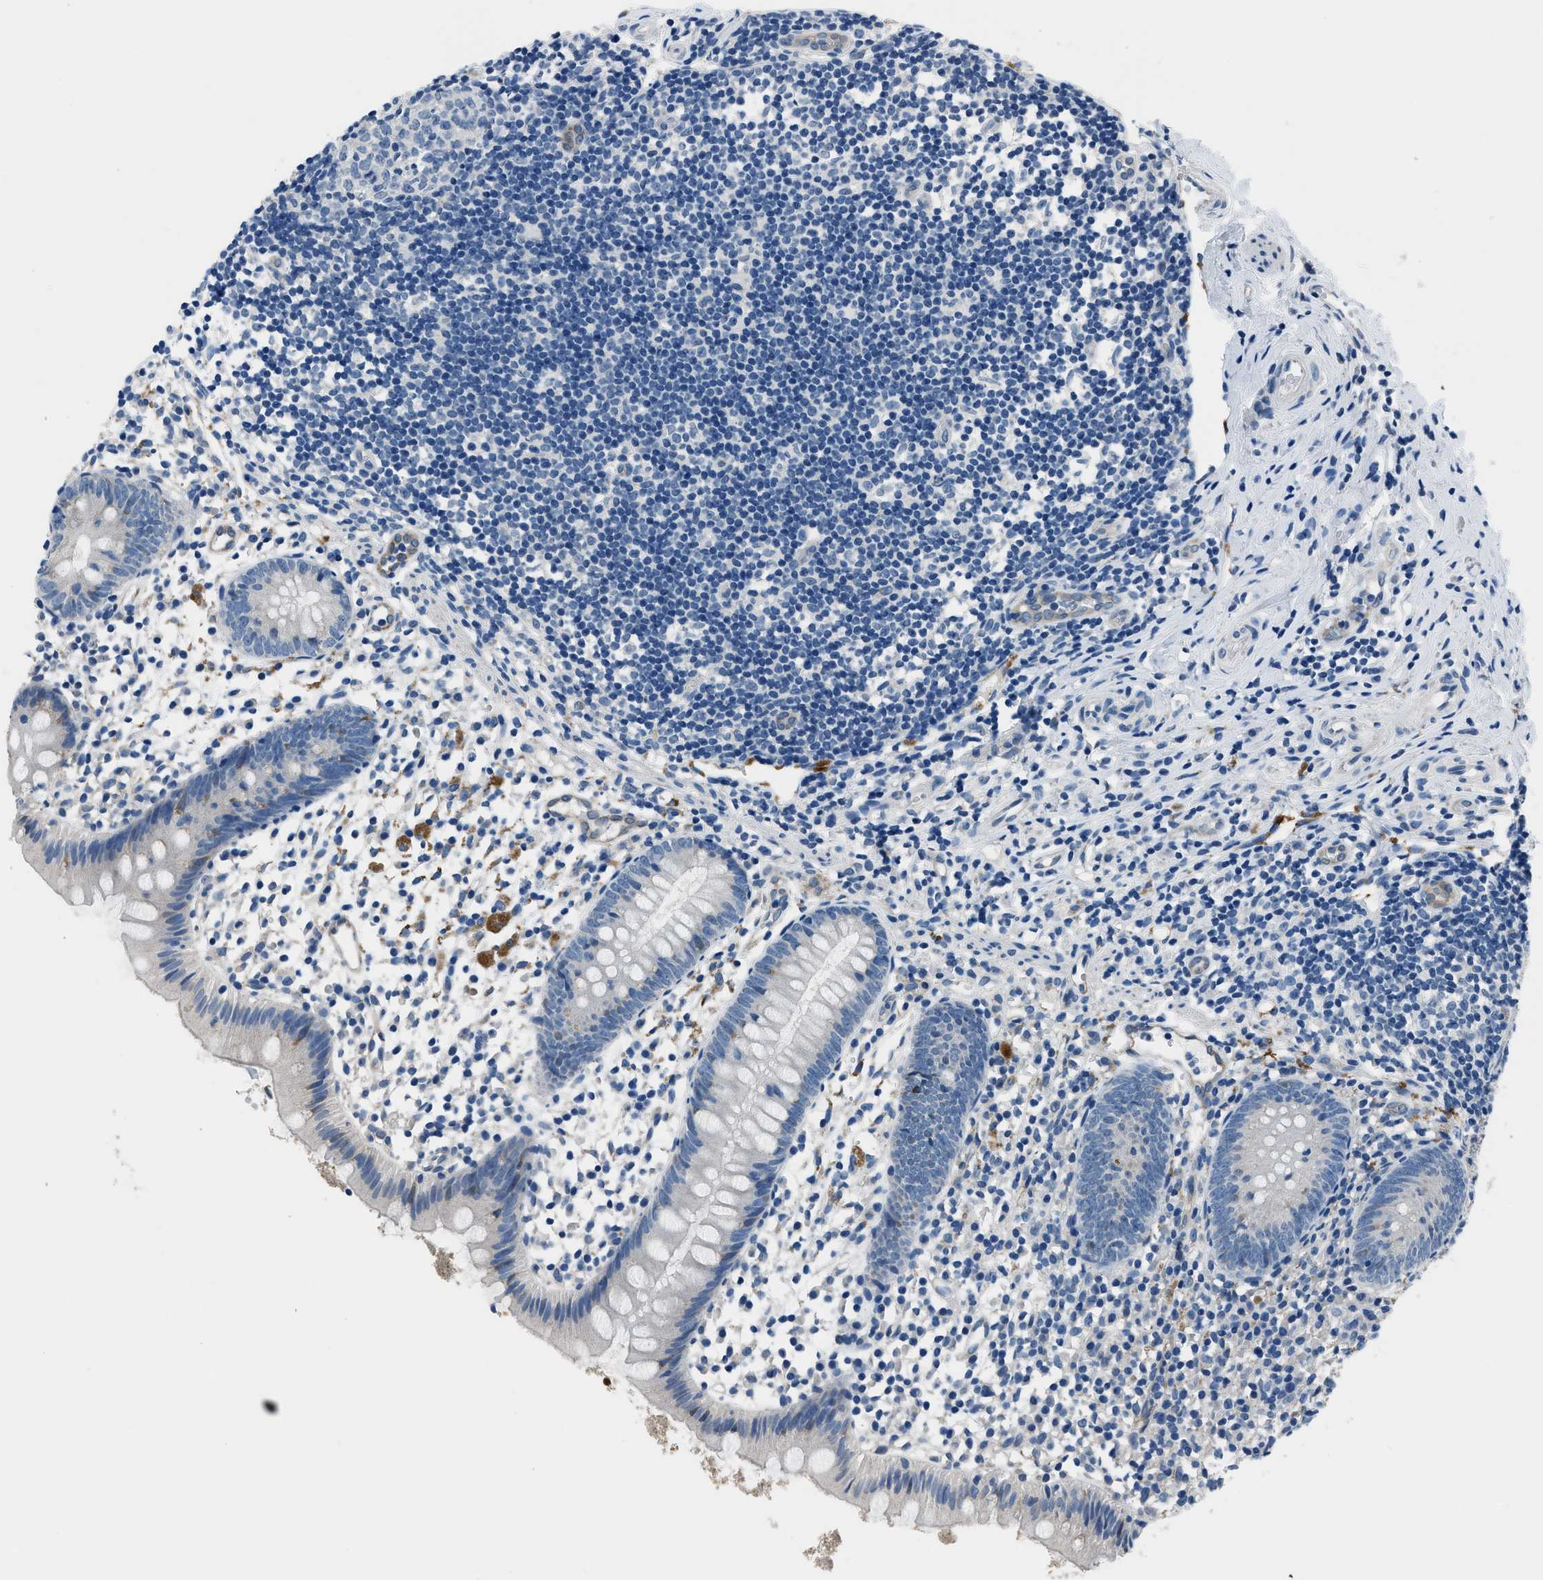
{"staining": {"intensity": "negative", "quantity": "none", "location": "none"}, "tissue": "appendix", "cell_type": "Glandular cells", "image_type": "normal", "snomed": [{"axis": "morphology", "description": "Normal tissue, NOS"}, {"axis": "topography", "description": "Appendix"}], "caption": "A high-resolution image shows immunohistochemistry staining of benign appendix, which exhibits no significant positivity in glandular cells.", "gene": "GJA3", "patient": {"sex": "female", "age": 20}}